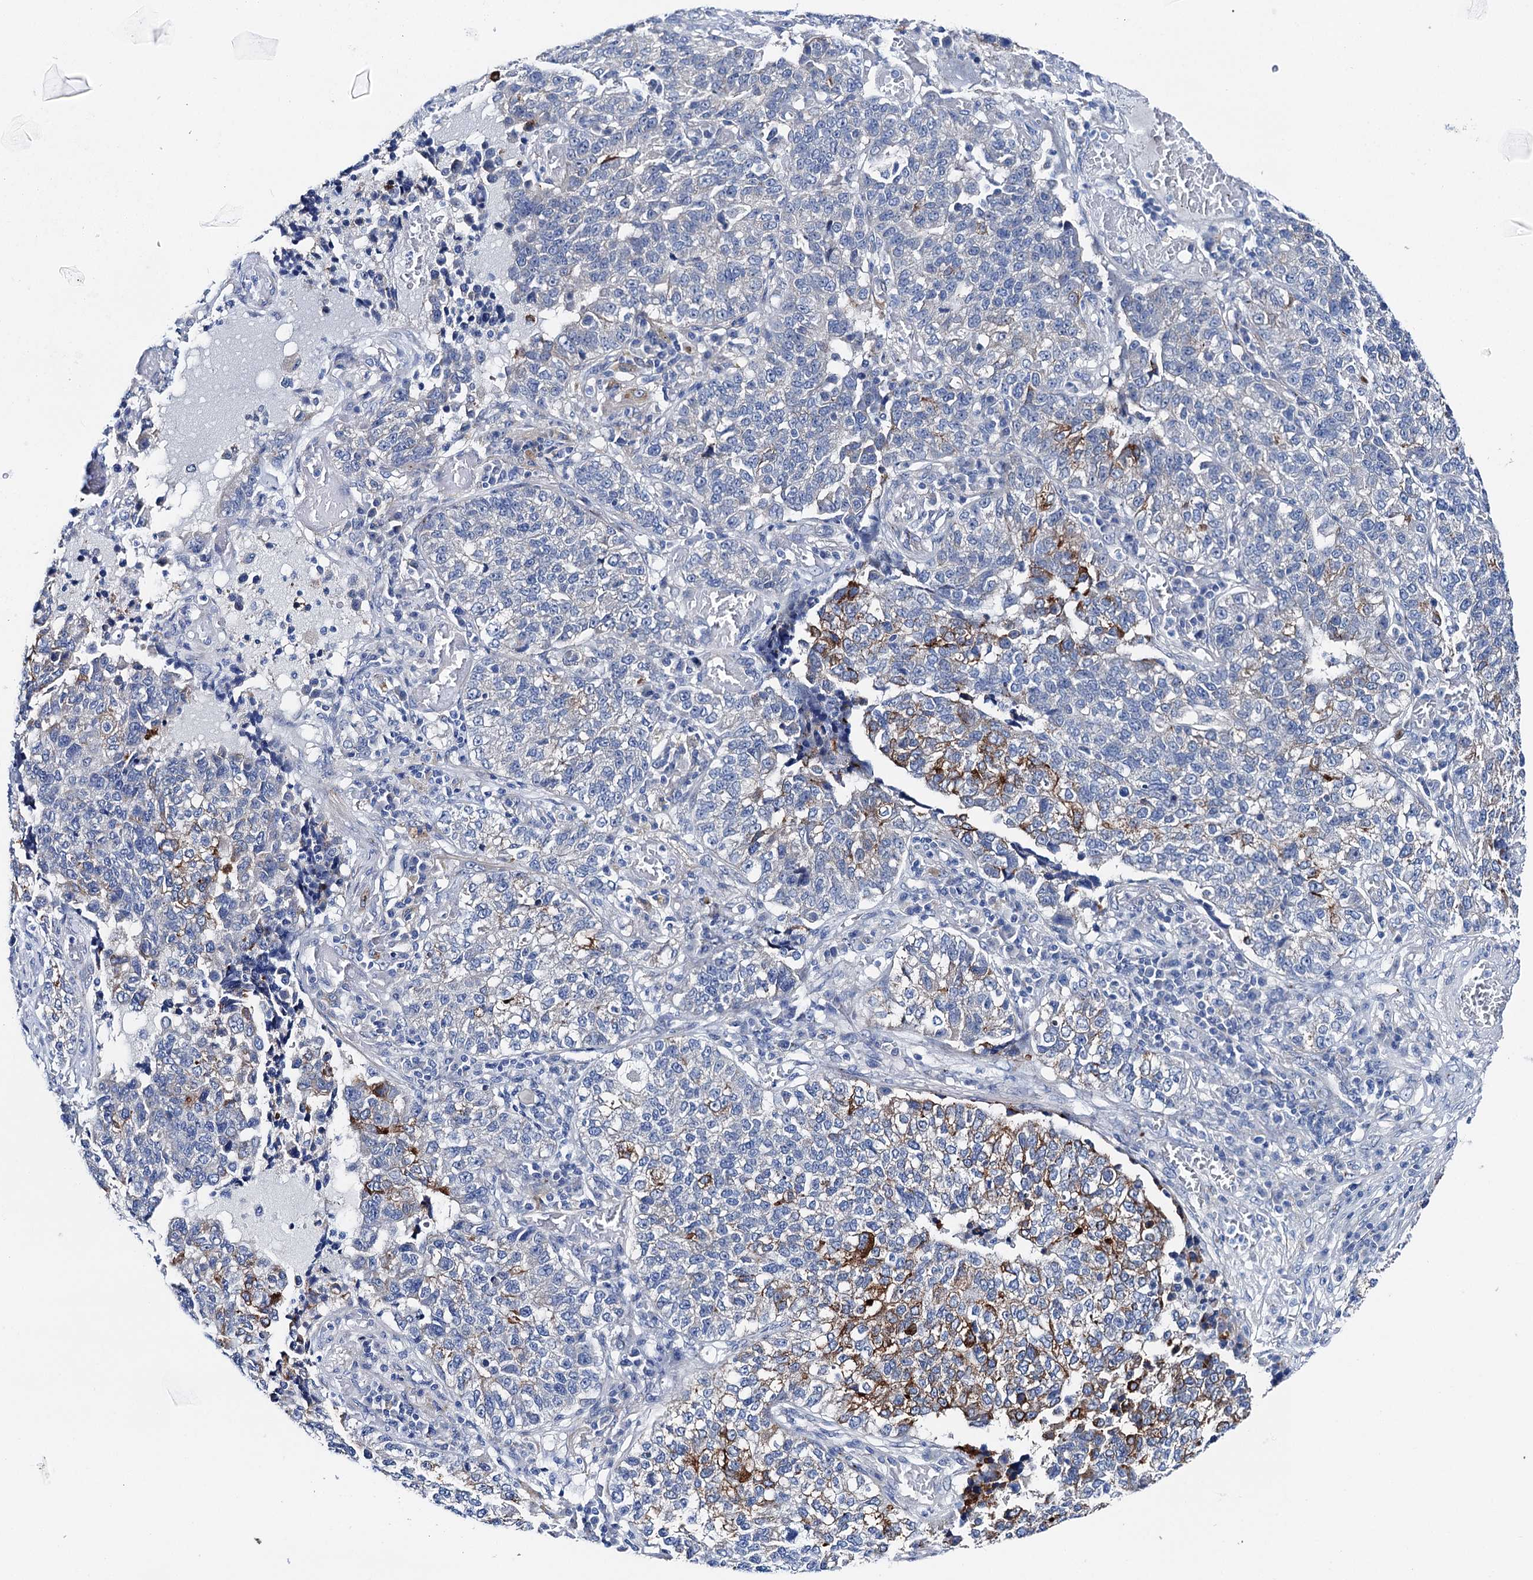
{"staining": {"intensity": "moderate", "quantity": "<25%", "location": "cytoplasmic/membranous"}, "tissue": "lung cancer", "cell_type": "Tumor cells", "image_type": "cancer", "snomed": [{"axis": "morphology", "description": "Adenocarcinoma, NOS"}, {"axis": "topography", "description": "Lung"}], "caption": "Moderate cytoplasmic/membranous staining for a protein is identified in approximately <25% of tumor cells of adenocarcinoma (lung) using immunohistochemistry.", "gene": "SHROOM1", "patient": {"sex": "male", "age": 49}}